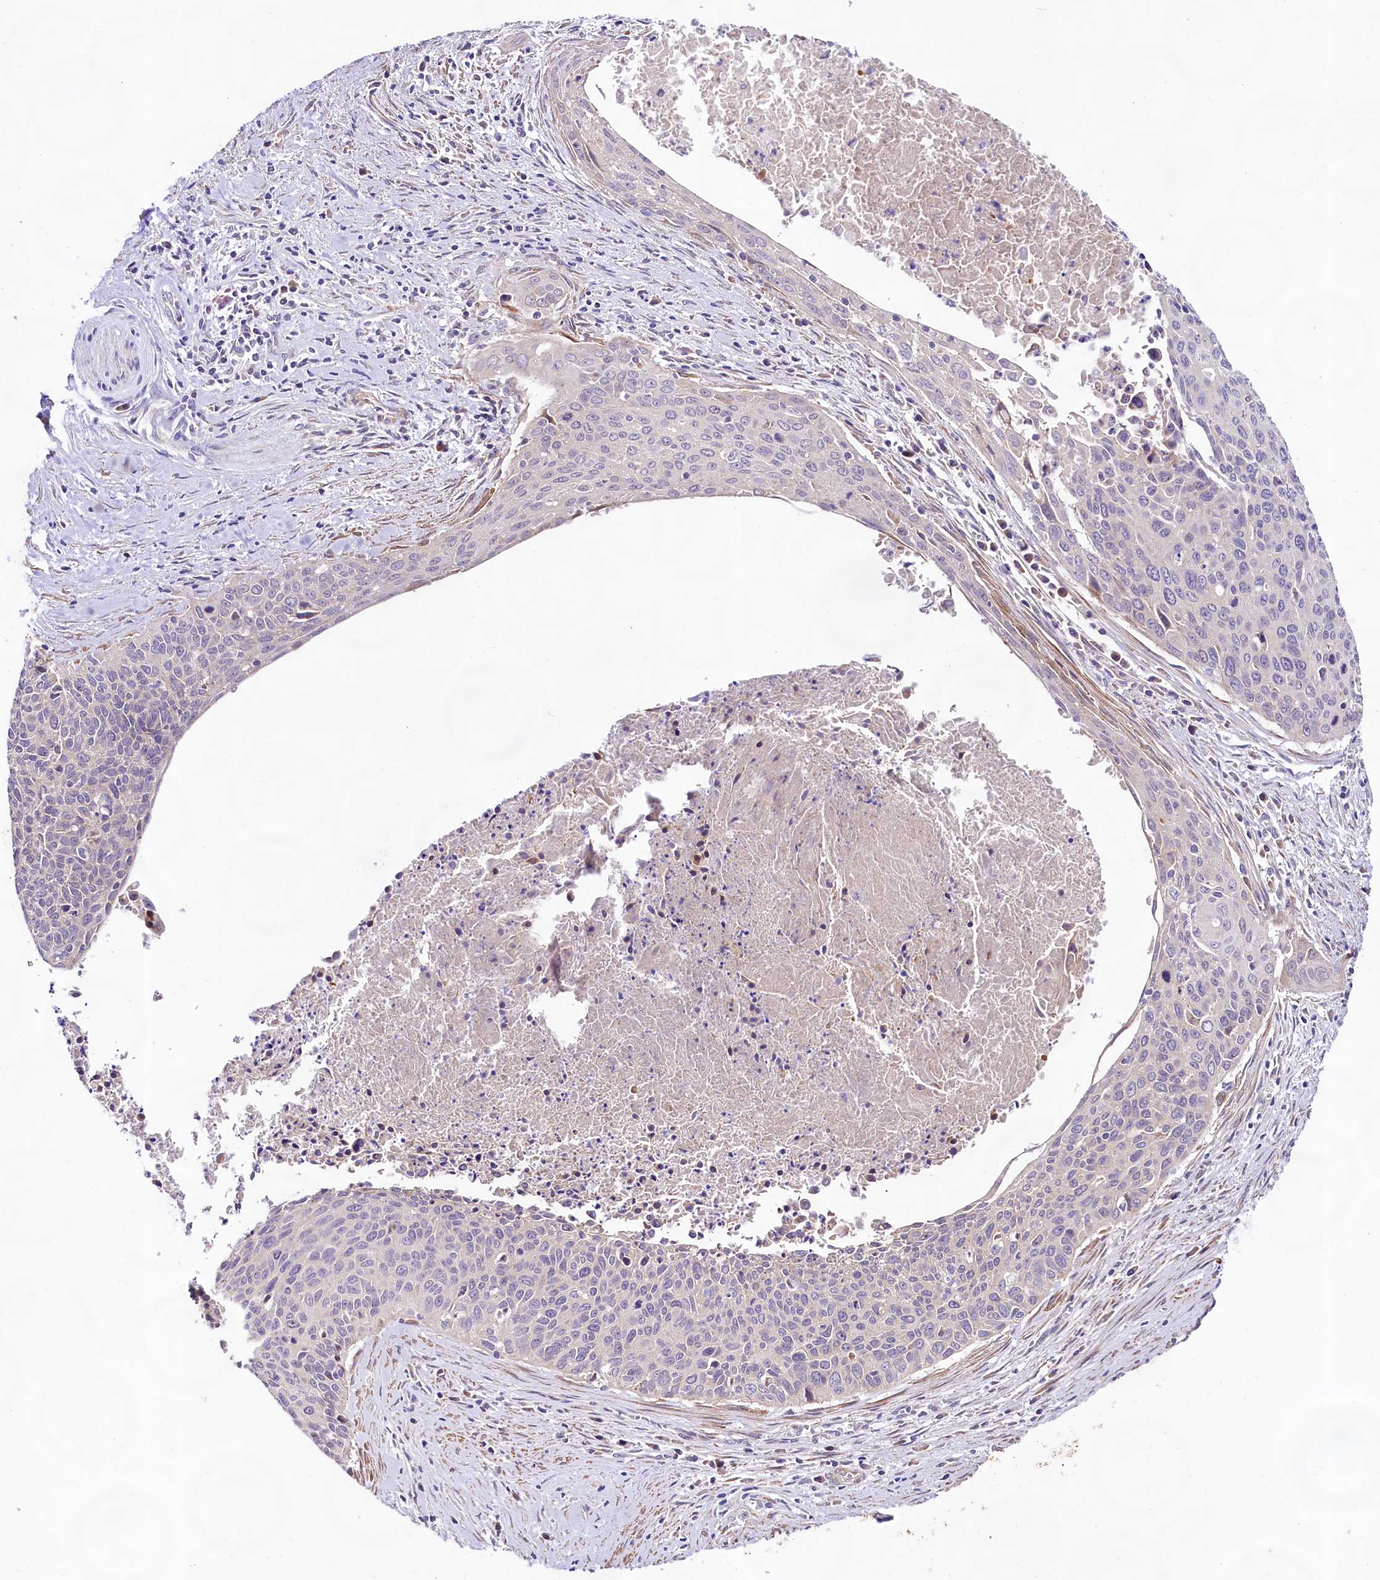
{"staining": {"intensity": "negative", "quantity": "none", "location": "none"}, "tissue": "cervical cancer", "cell_type": "Tumor cells", "image_type": "cancer", "snomed": [{"axis": "morphology", "description": "Squamous cell carcinoma, NOS"}, {"axis": "topography", "description": "Cervix"}], "caption": "The image reveals no staining of tumor cells in squamous cell carcinoma (cervical).", "gene": "VPS11", "patient": {"sex": "female", "age": 55}}